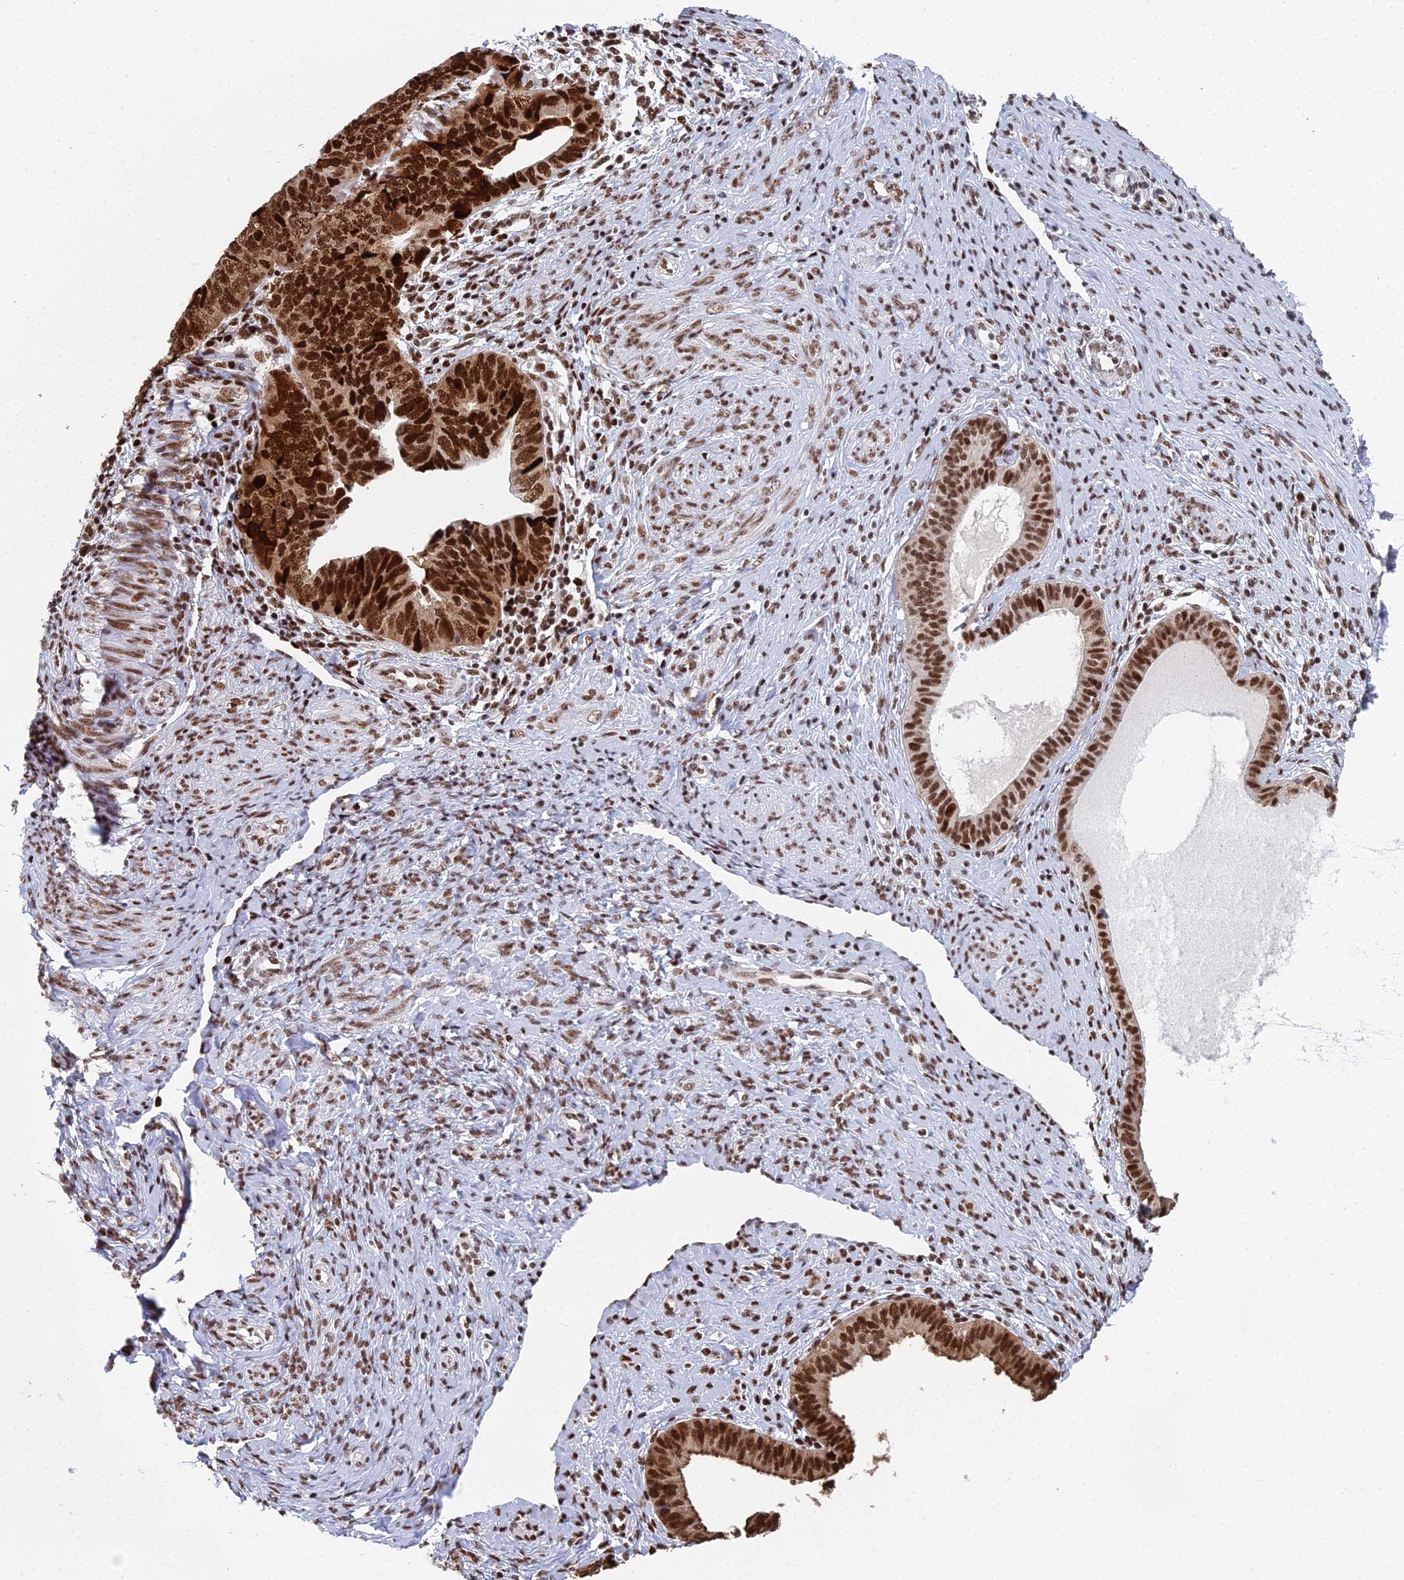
{"staining": {"intensity": "strong", "quantity": ">75%", "location": "cytoplasmic/membranous,nuclear"}, "tissue": "endometrial cancer", "cell_type": "Tumor cells", "image_type": "cancer", "snomed": [{"axis": "morphology", "description": "Adenocarcinoma, NOS"}, {"axis": "topography", "description": "Endometrium"}], "caption": "This is an image of immunohistochemistry staining of adenocarcinoma (endometrial), which shows strong expression in the cytoplasmic/membranous and nuclear of tumor cells.", "gene": "SF3B3", "patient": {"sex": "female", "age": 79}}